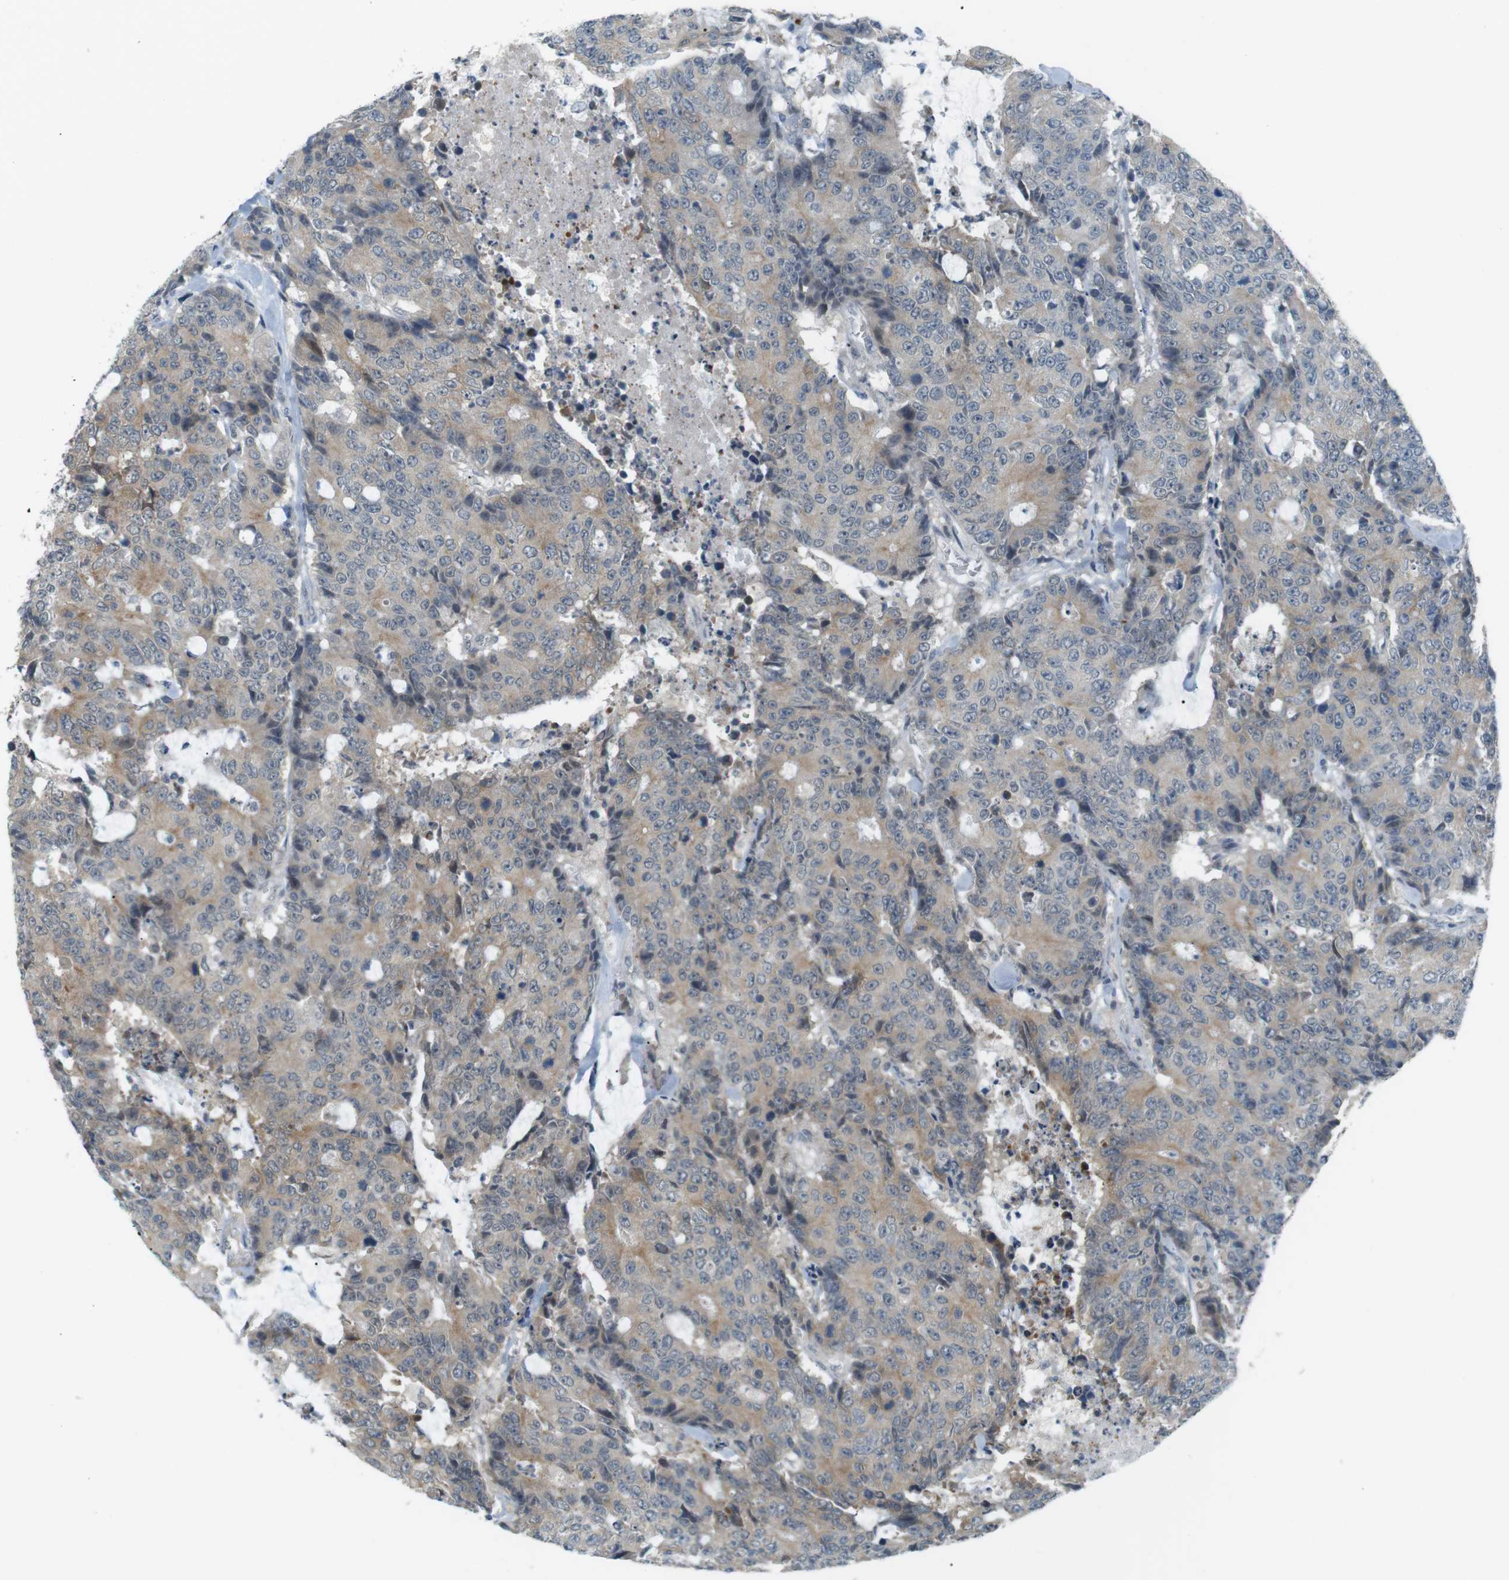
{"staining": {"intensity": "weak", "quantity": "<25%", "location": "cytoplasmic/membranous"}, "tissue": "colorectal cancer", "cell_type": "Tumor cells", "image_type": "cancer", "snomed": [{"axis": "morphology", "description": "Adenocarcinoma, NOS"}, {"axis": "topography", "description": "Colon"}], "caption": "This is an immunohistochemistry (IHC) photomicrograph of colorectal cancer. There is no expression in tumor cells.", "gene": "RTN3", "patient": {"sex": "female", "age": 86}}